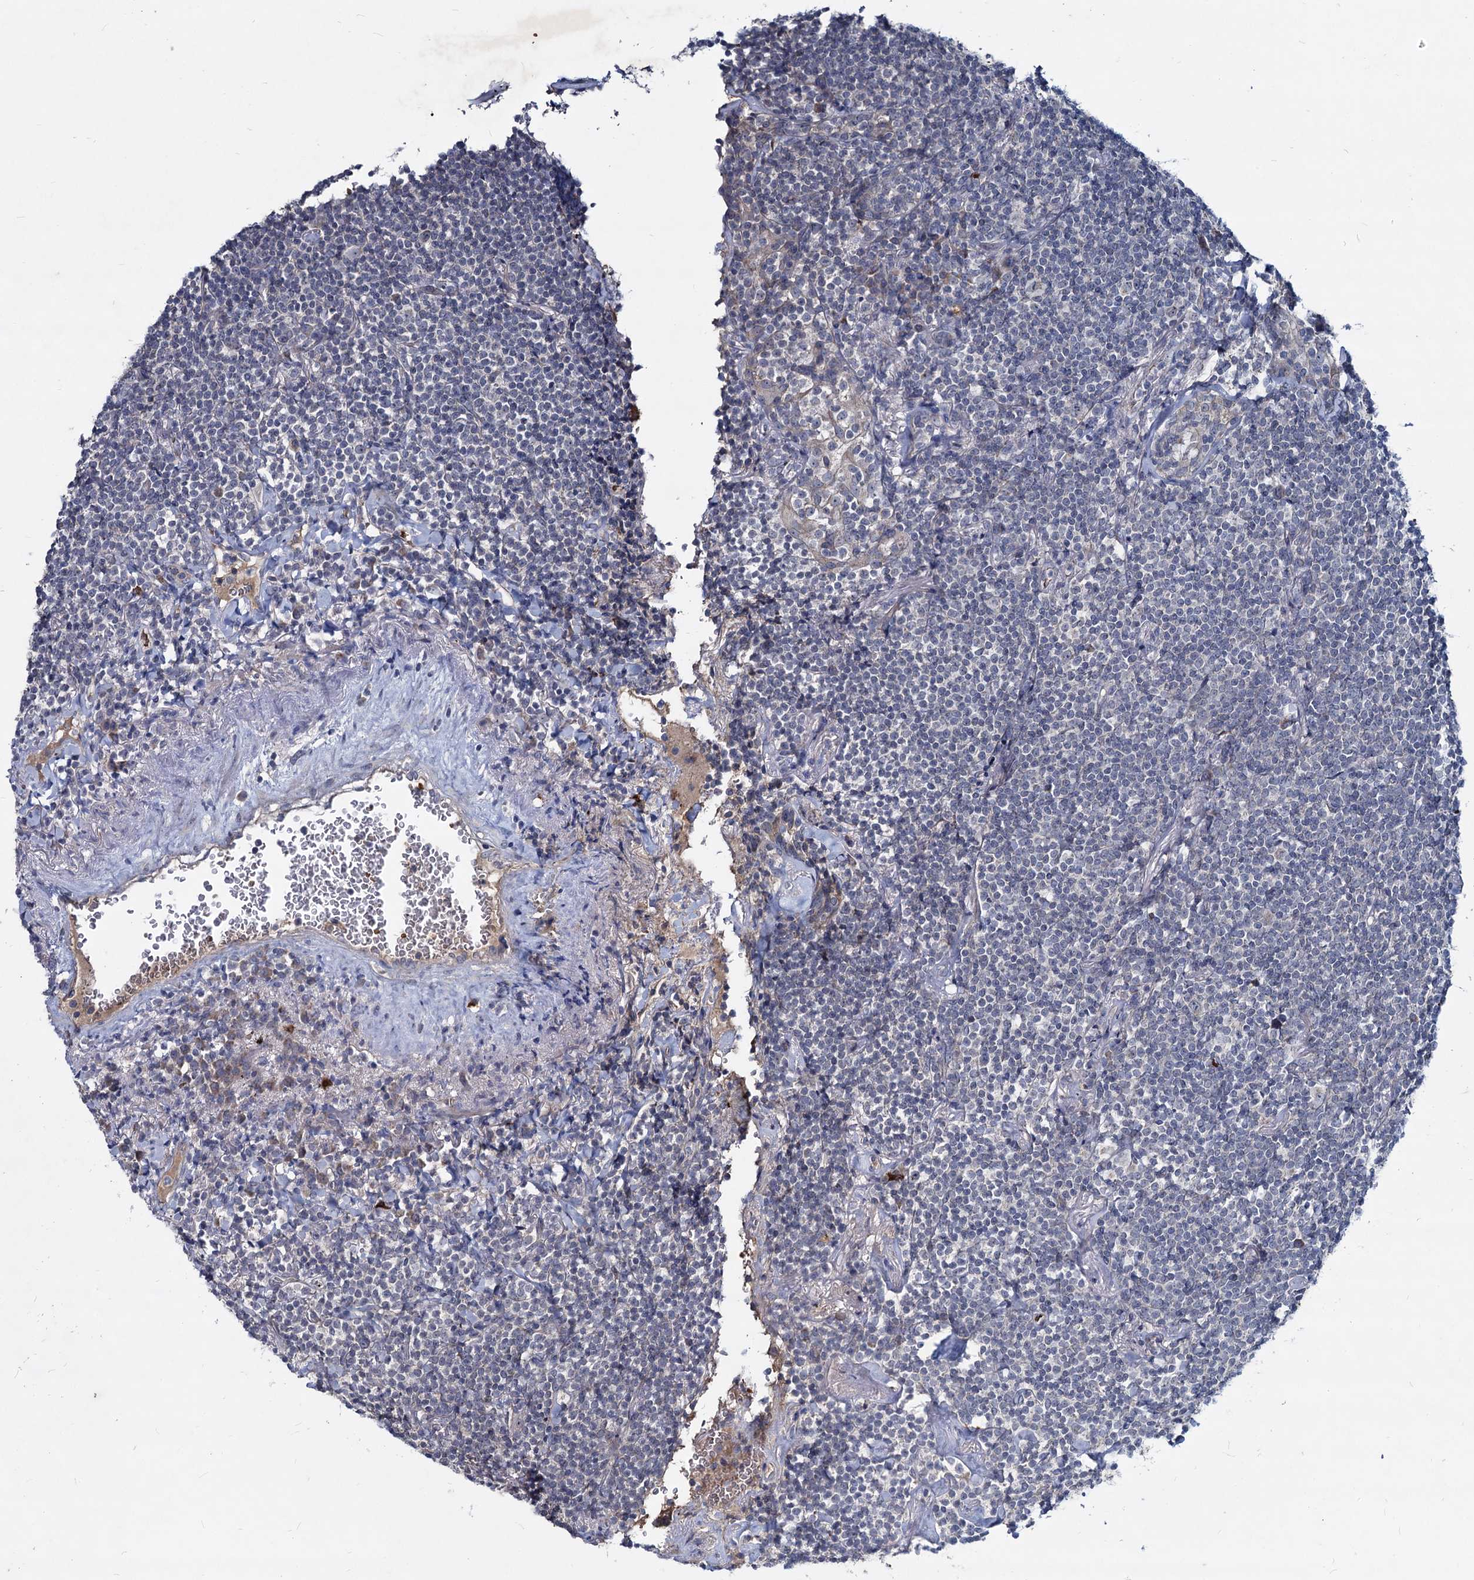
{"staining": {"intensity": "negative", "quantity": "none", "location": "none"}, "tissue": "lymphoma", "cell_type": "Tumor cells", "image_type": "cancer", "snomed": [{"axis": "morphology", "description": "Malignant lymphoma, non-Hodgkin's type, Low grade"}, {"axis": "topography", "description": "Lung"}], "caption": "A photomicrograph of human lymphoma is negative for staining in tumor cells.", "gene": "RNF6", "patient": {"sex": "female", "age": 71}}